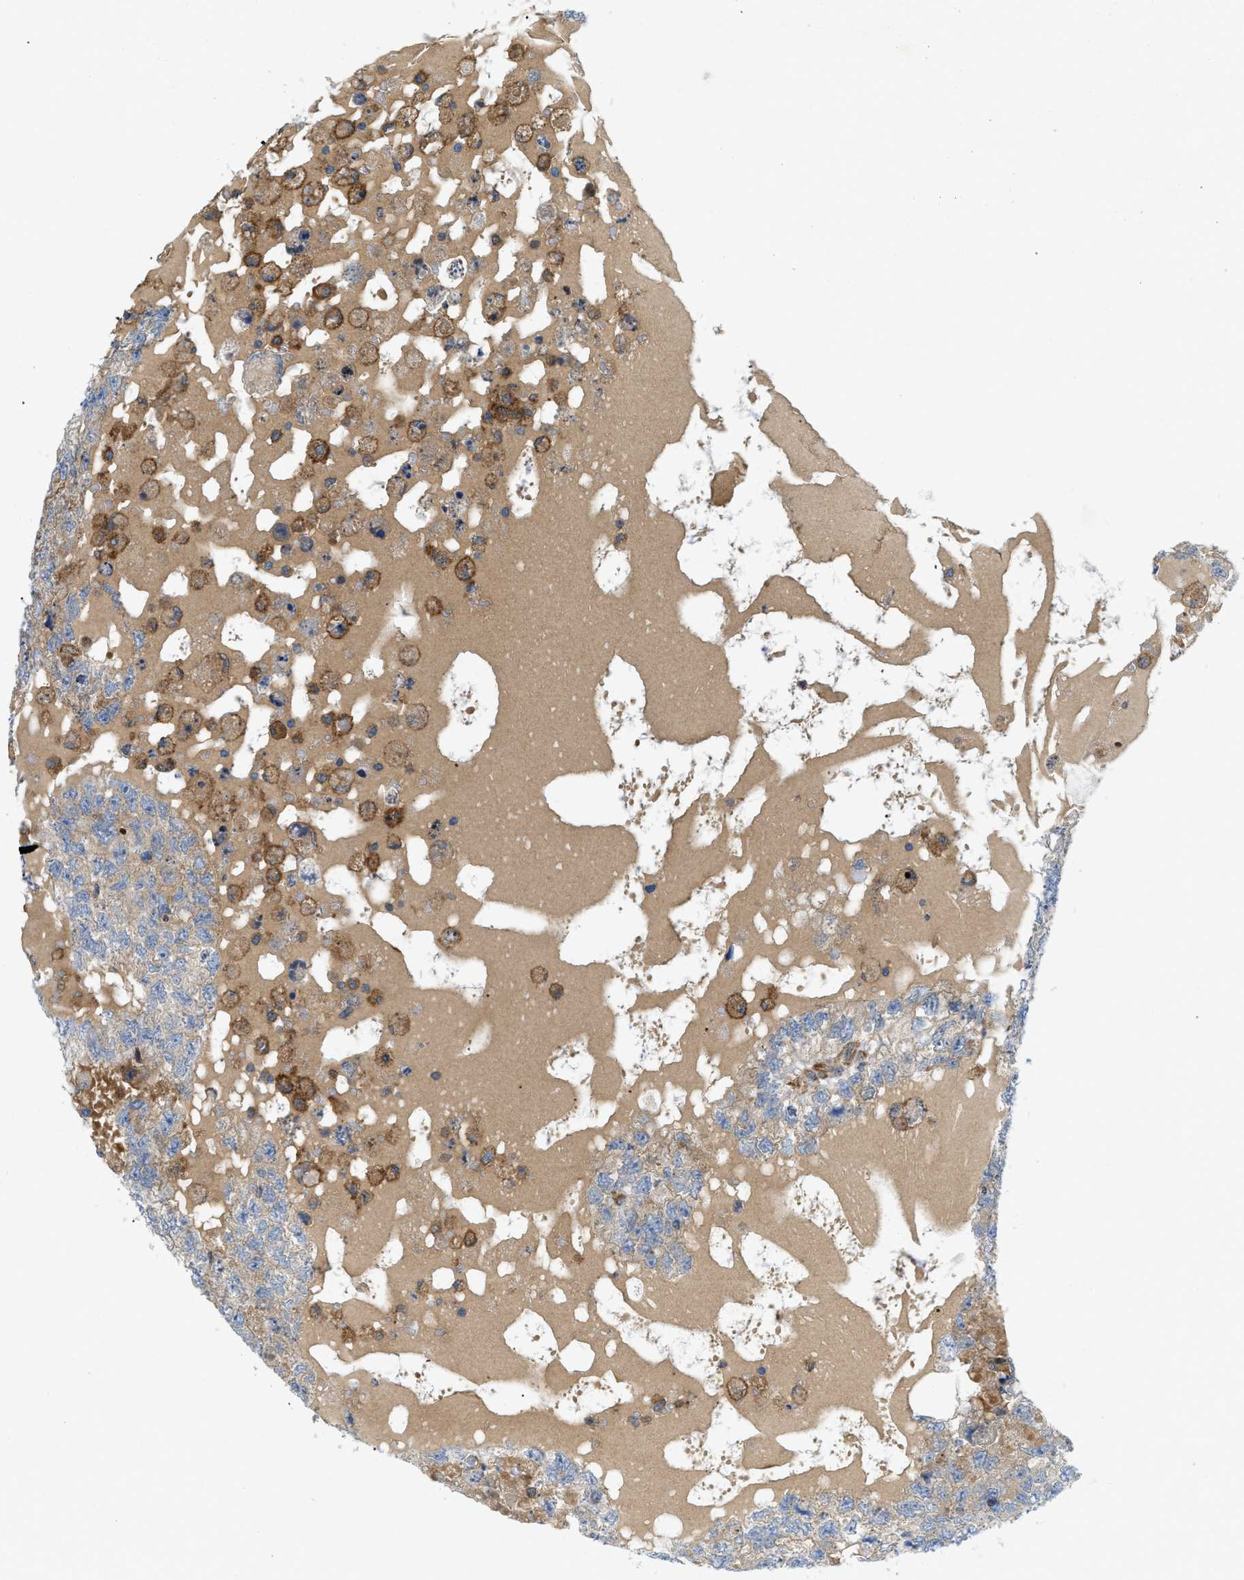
{"staining": {"intensity": "moderate", "quantity": "25%-75%", "location": "cytoplasmic/membranous"}, "tissue": "testis cancer", "cell_type": "Tumor cells", "image_type": "cancer", "snomed": [{"axis": "morphology", "description": "Carcinoma, Embryonal, NOS"}, {"axis": "topography", "description": "Testis"}], "caption": "Immunohistochemistry (DAB (3,3'-diaminobenzidine)) staining of embryonal carcinoma (testis) reveals moderate cytoplasmic/membranous protein expression in about 25%-75% of tumor cells.", "gene": "PICALM", "patient": {"sex": "male", "age": 36}}